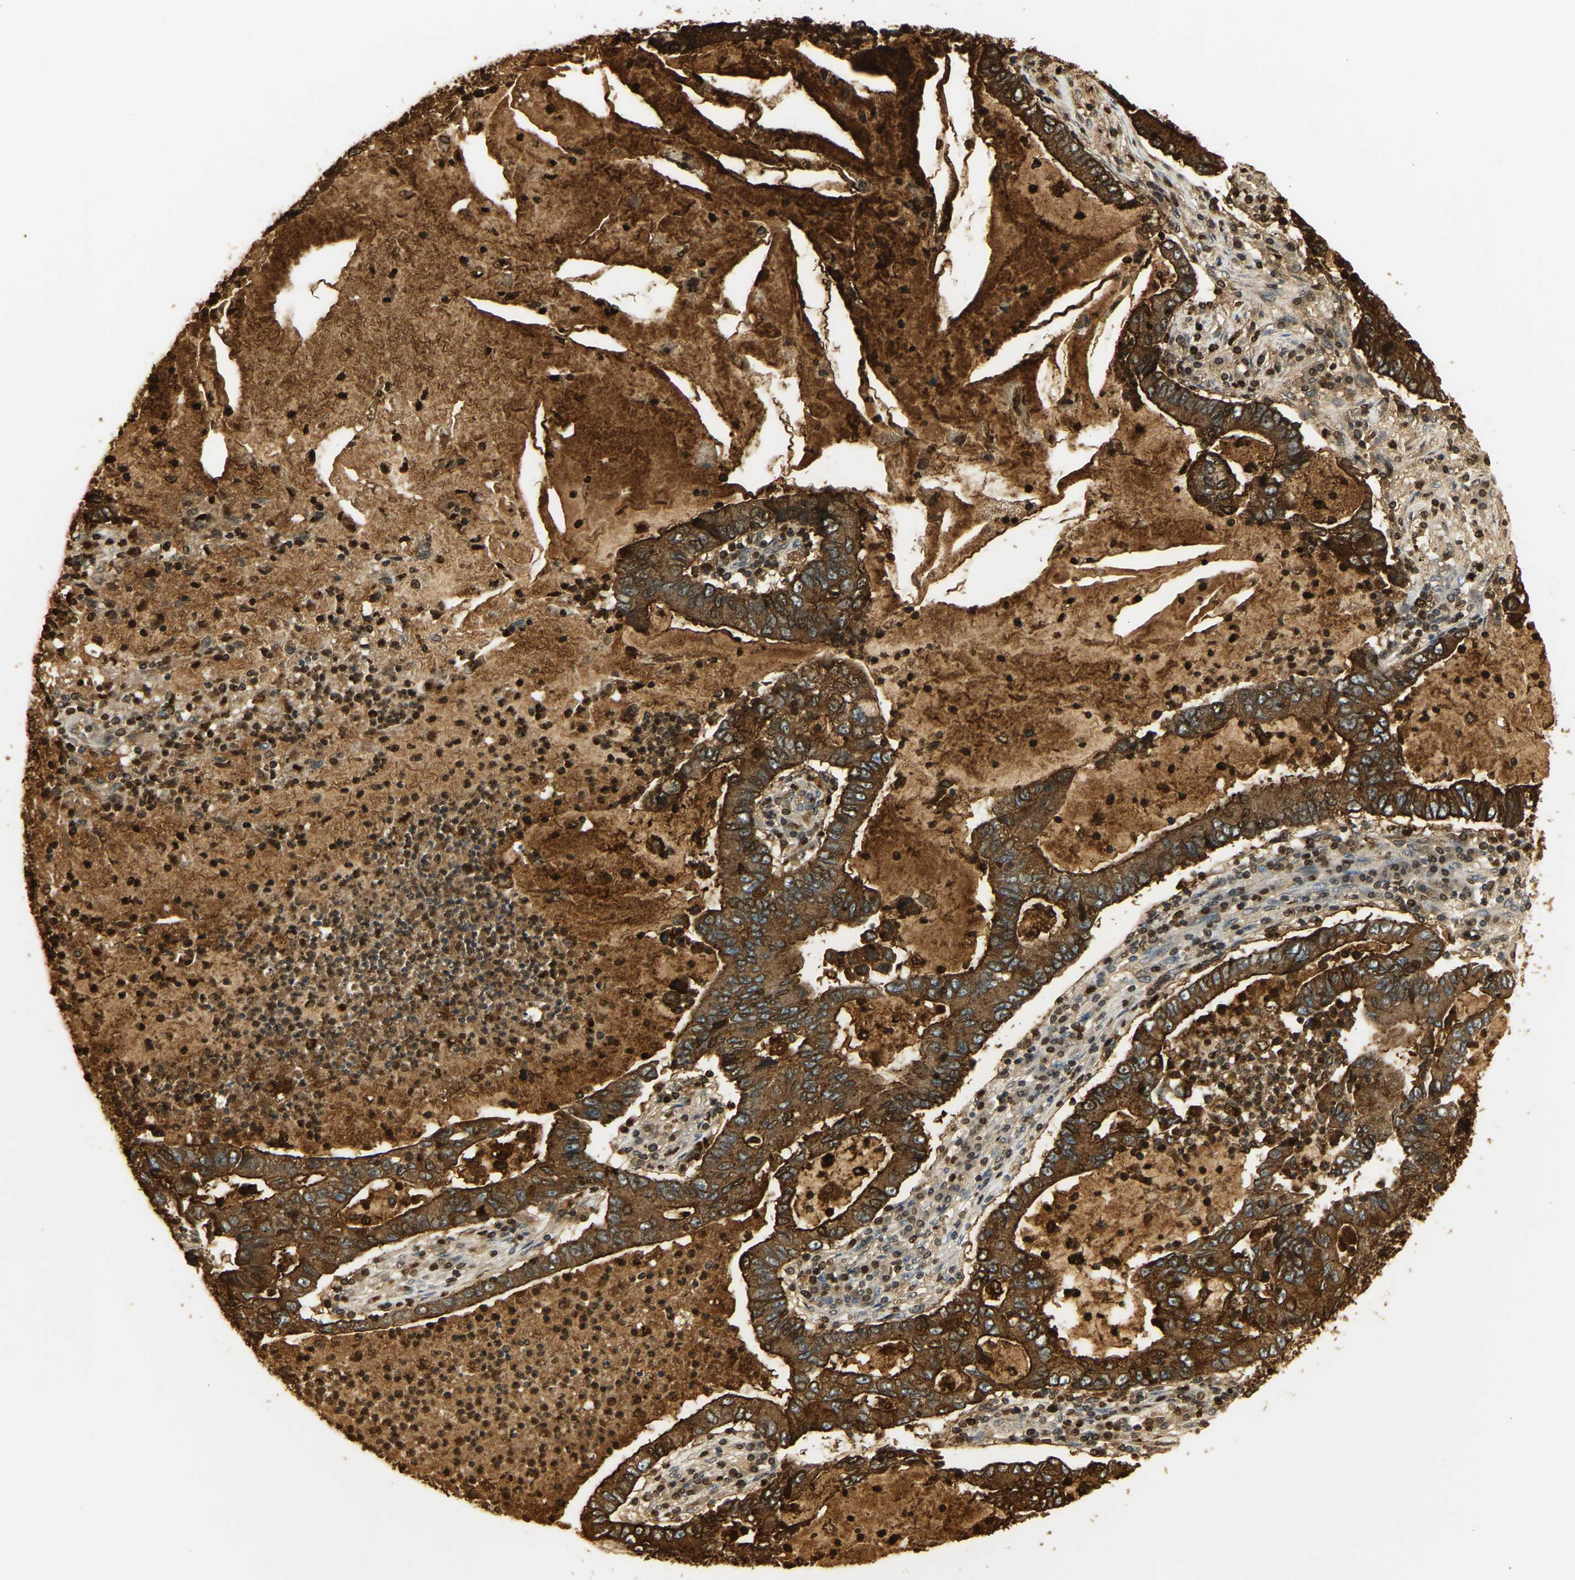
{"staining": {"intensity": "strong", "quantity": ">75%", "location": "cytoplasmic/membranous"}, "tissue": "lung cancer", "cell_type": "Tumor cells", "image_type": "cancer", "snomed": [{"axis": "morphology", "description": "Adenocarcinoma, NOS"}, {"axis": "topography", "description": "Lung"}], "caption": "Protein positivity by IHC demonstrates strong cytoplasmic/membranous staining in approximately >75% of tumor cells in adenocarcinoma (lung).", "gene": "CEACAM5", "patient": {"sex": "female", "age": 51}}